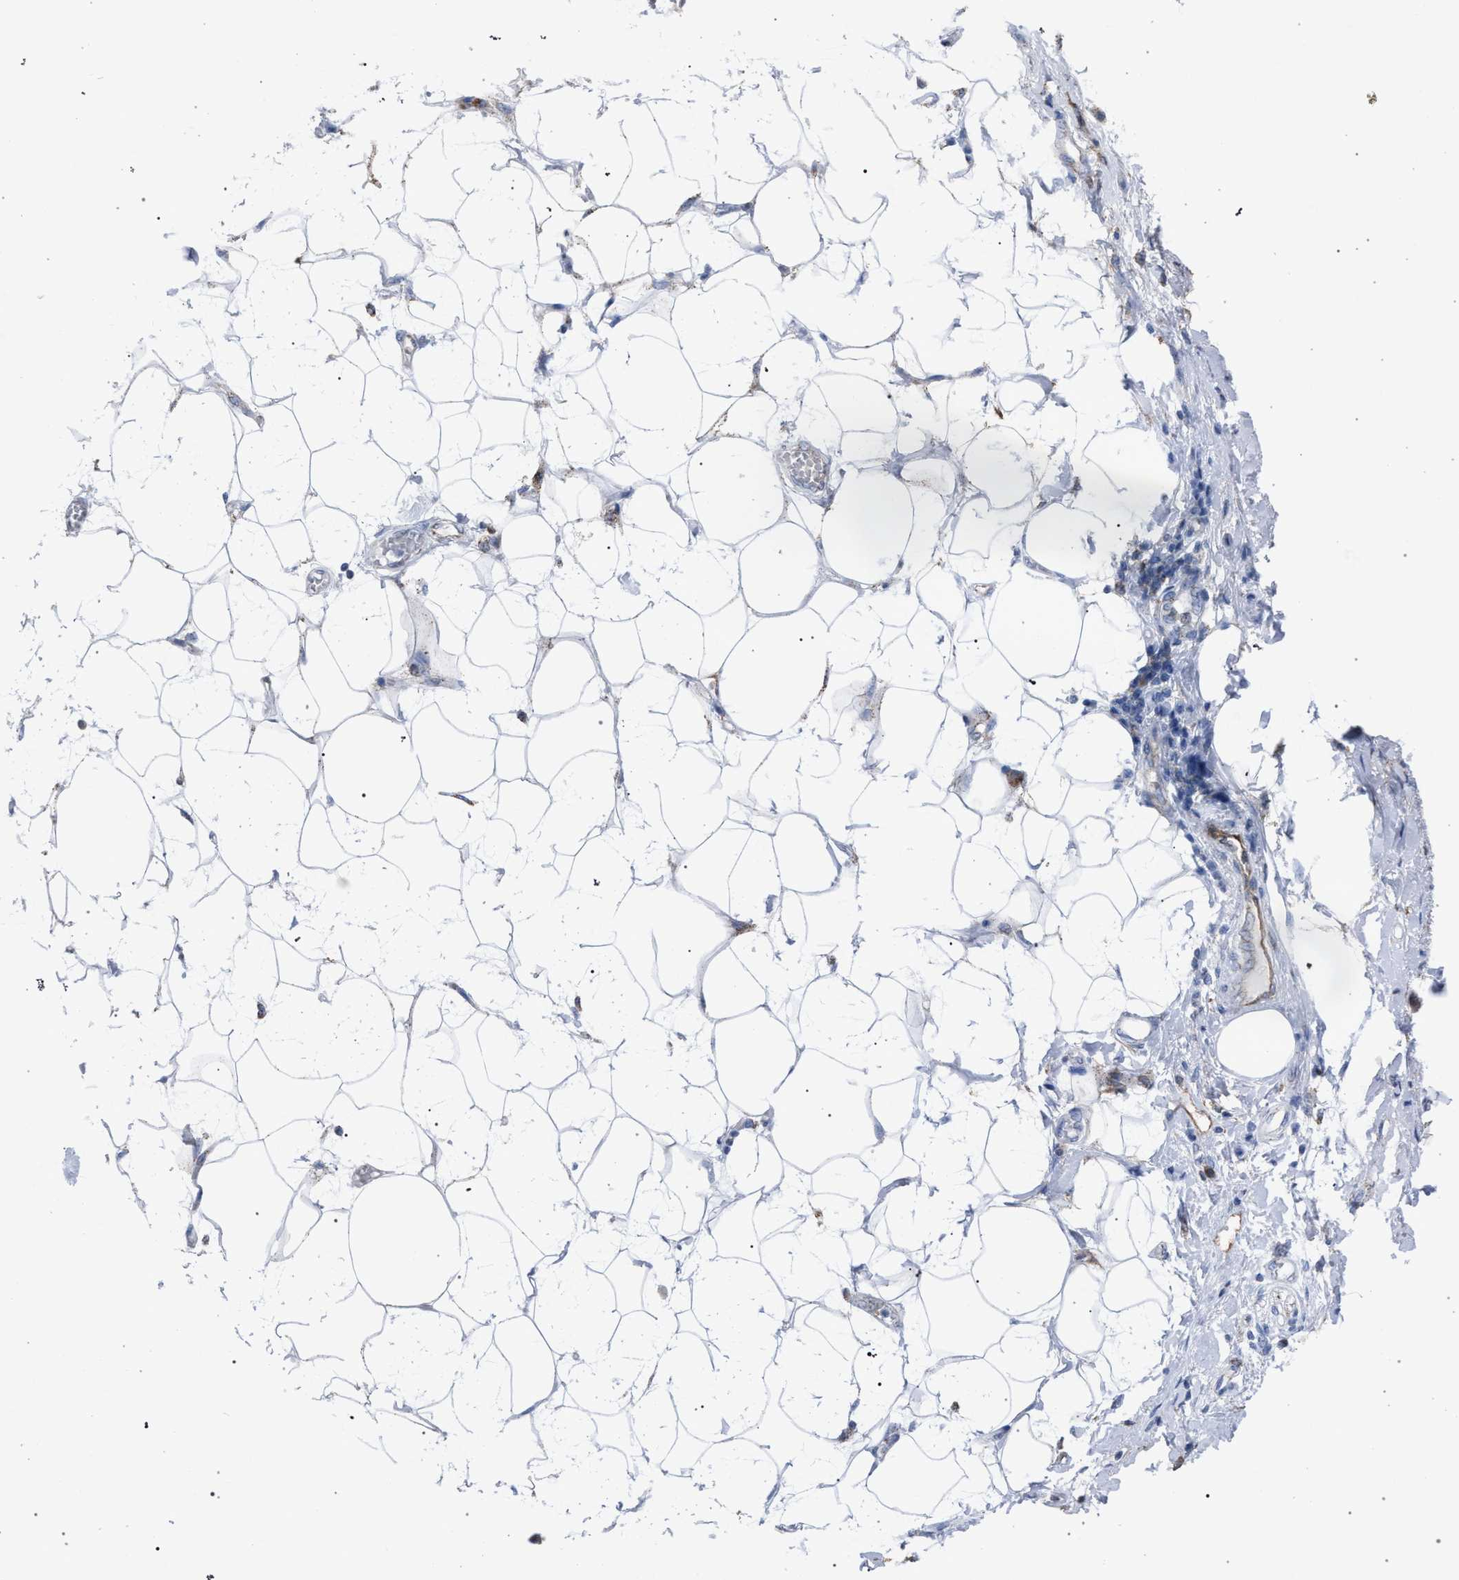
{"staining": {"intensity": "weak", "quantity": "25%-75%", "location": "cytoplasmic/membranous"}, "tissue": "adipose tissue", "cell_type": "Adipocytes", "image_type": "normal", "snomed": [{"axis": "morphology", "description": "Normal tissue, NOS"}, {"axis": "morphology", "description": "Adenocarcinoma, NOS"}, {"axis": "topography", "description": "Duodenum"}, {"axis": "topography", "description": "Peripheral nerve tissue"}], "caption": "The photomicrograph demonstrates immunohistochemical staining of unremarkable adipose tissue. There is weak cytoplasmic/membranous staining is appreciated in approximately 25%-75% of adipocytes. (Stains: DAB (3,3'-diaminobenzidine) in brown, nuclei in blue, Microscopy: brightfield microscopy at high magnification).", "gene": "HSD17B4", "patient": {"sex": "female", "age": 60}}